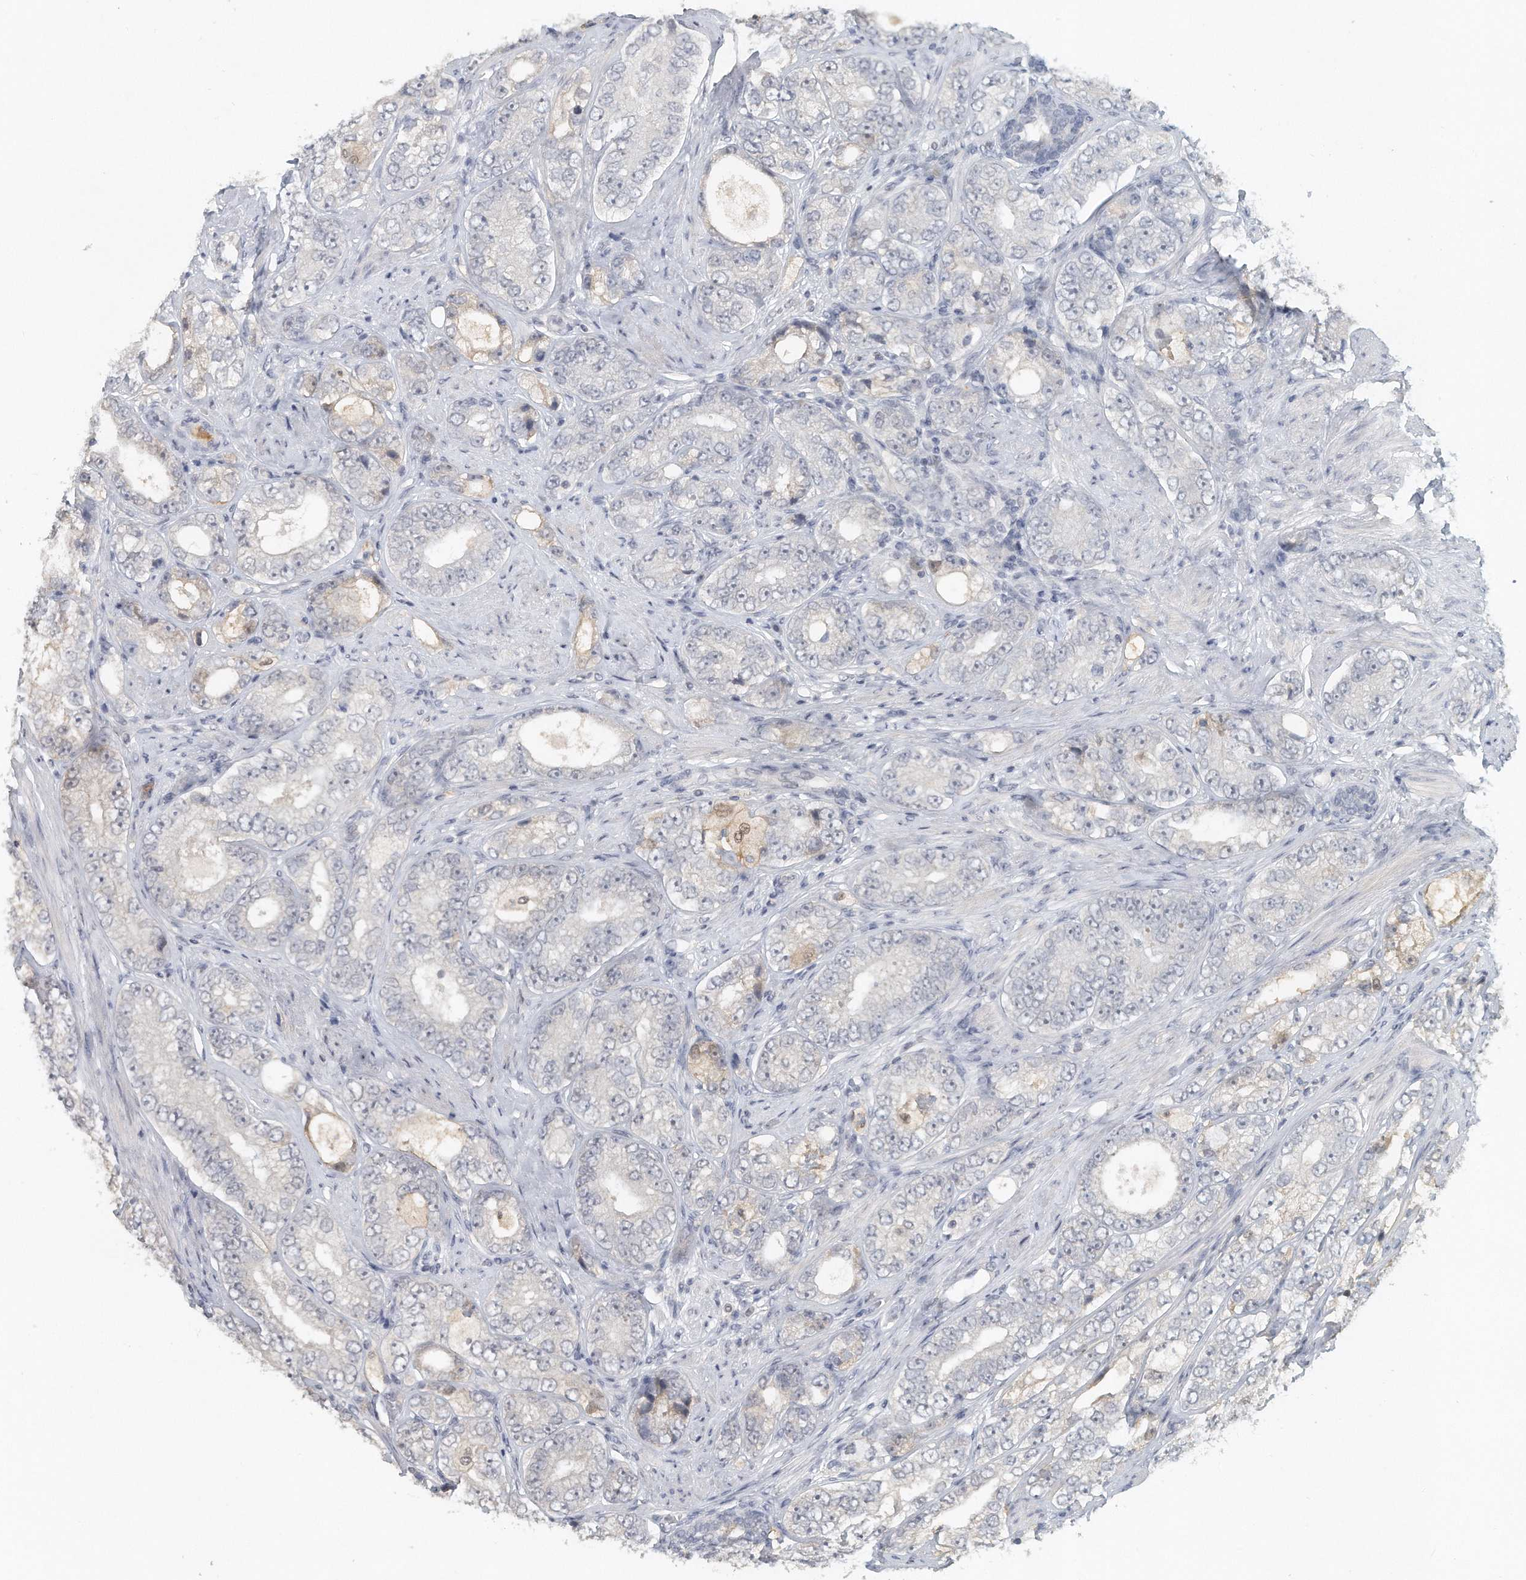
{"staining": {"intensity": "negative", "quantity": "none", "location": "none"}, "tissue": "prostate cancer", "cell_type": "Tumor cells", "image_type": "cancer", "snomed": [{"axis": "morphology", "description": "Adenocarcinoma, High grade"}, {"axis": "topography", "description": "Prostate"}], "caption": "Tumor cells show no significant staining in prostate high-grade adenocarcinoma.", "gene": "DDX43", "patient": {"sex": "male", "age": 56}}